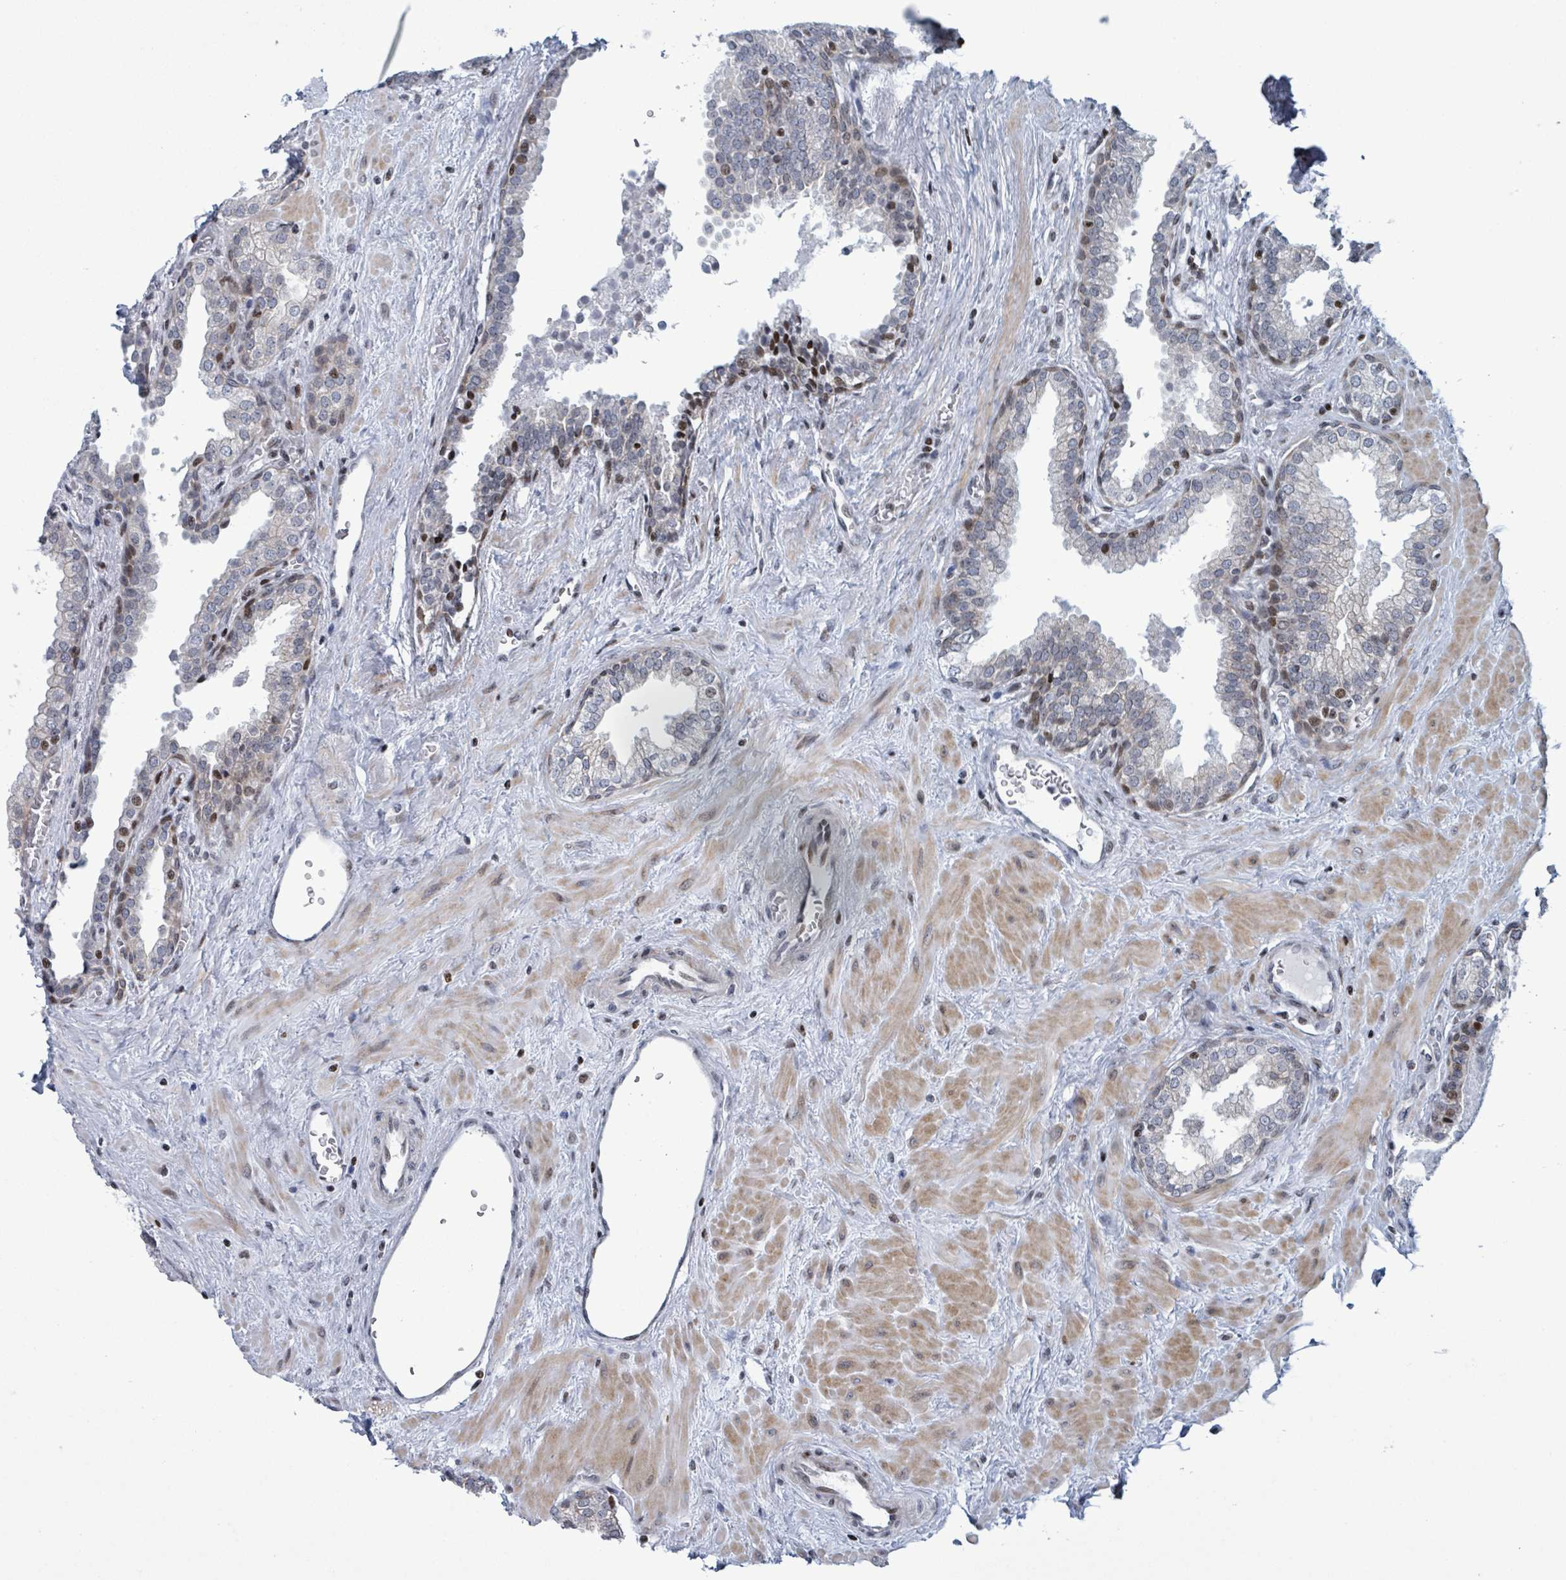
{"staining": {"intensity": "moderate", "quantity": "25%-75%", "location": "cytoplasmic/membranous,nuclear"}, "tissue": "prostate", "cell_type": "Glandular cells", "image_type": "normal", "snomed": [{"axis": "morphology", "description": "Normal tissue, NOS"}, {"axis": "topography", "description": "Prostate"}], "caption": "Immunohistochemical staining of benign human prostate demonstrates 25%-75% levels of moderate cytoplasmic/membranous,nuclear protein positivity in about 25%-75% of glandular cells. Nuclei are stained in blue.", "gene": "FNDC4", "patient": {"sex": "male", "age": 51}}